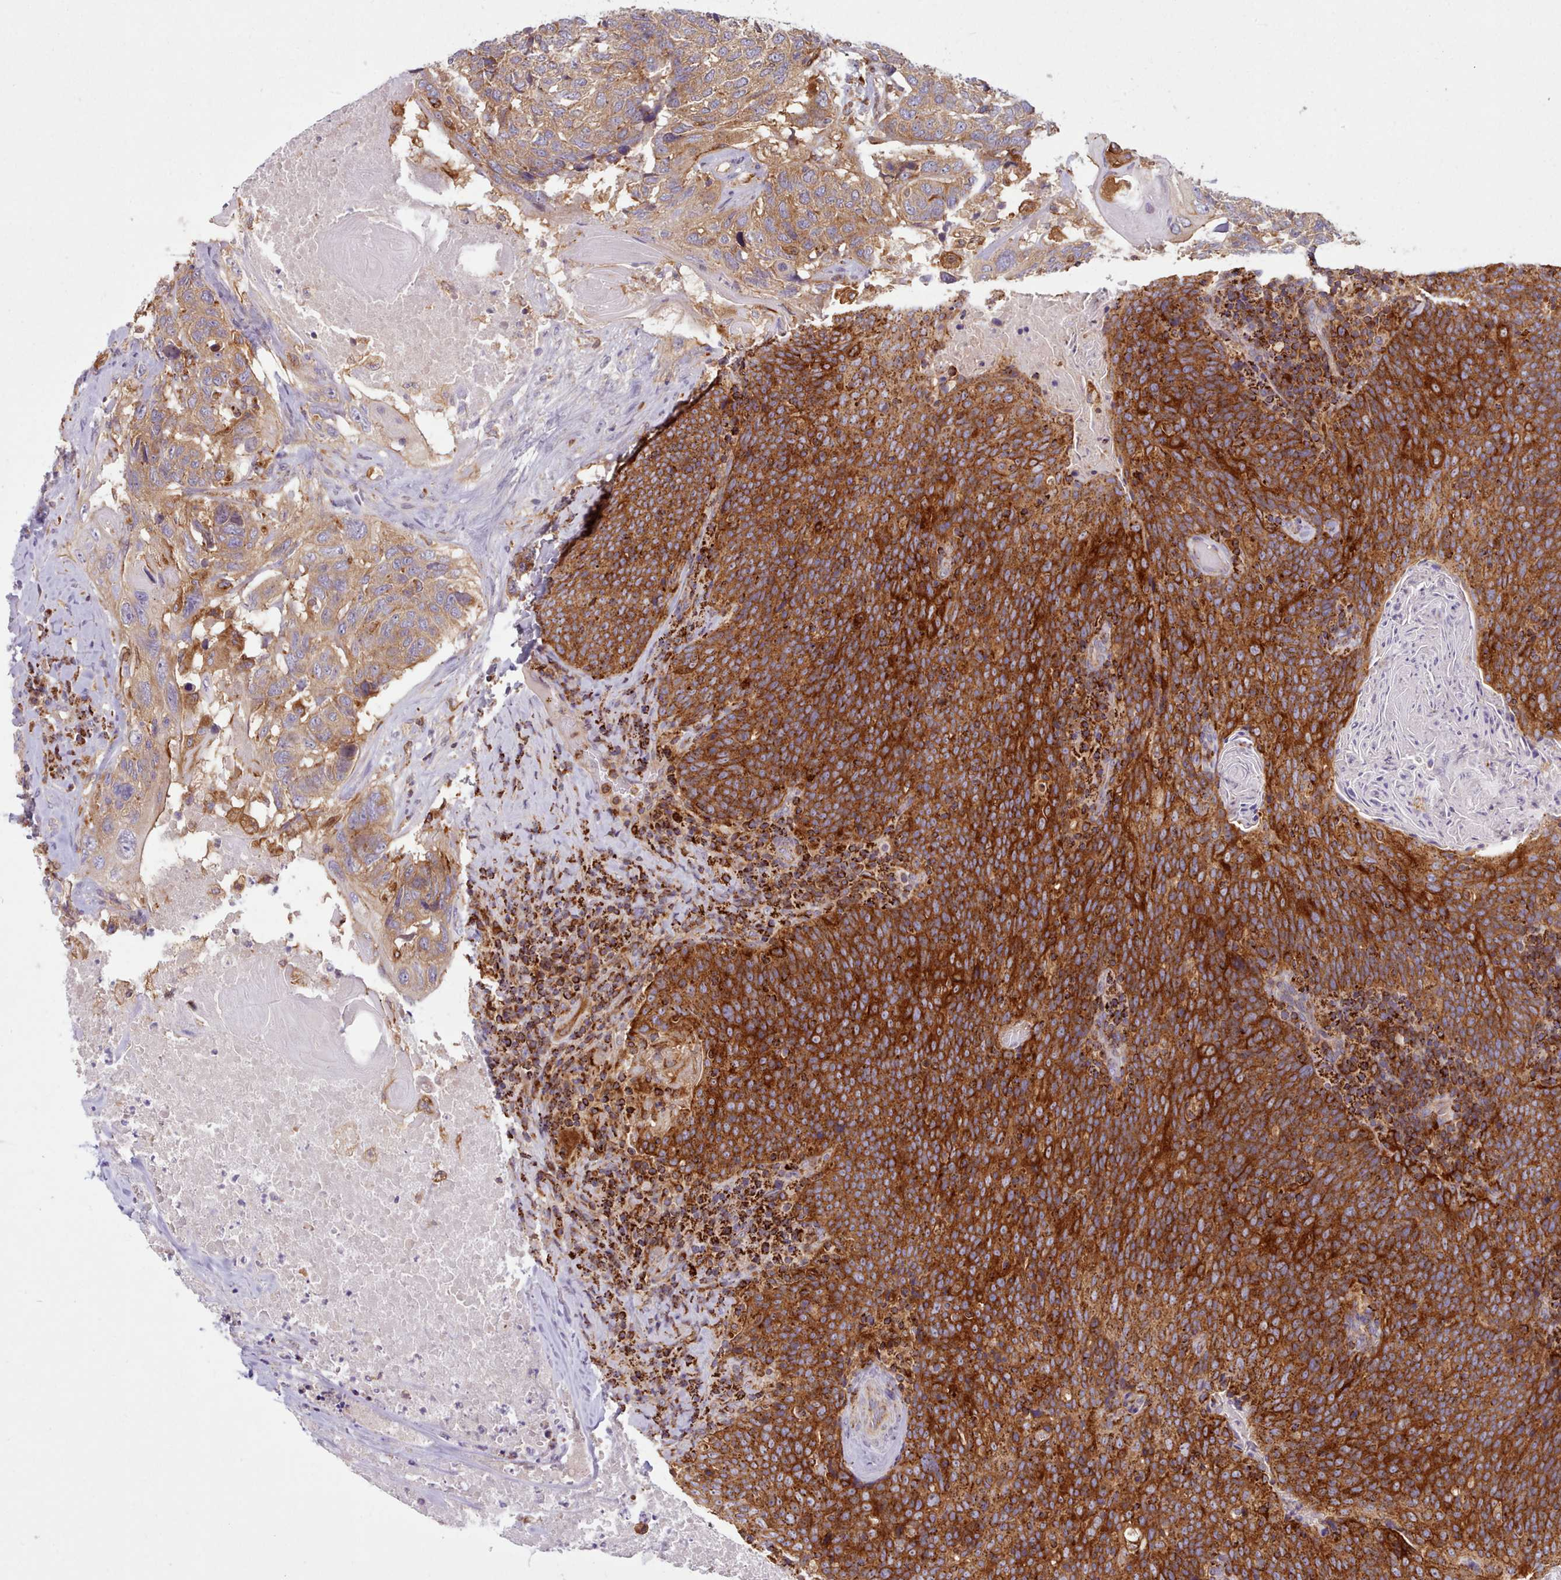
{"staining": {"intensity": "strong", "quantity": ">75%", "location": "cytoplasmic/membranous"}, "tissue": "head and neck cancer", "cell_type": "Tumor cells", "image_type": "cancer", "snomed": [{"axis": "morphology", "description": "Squamous cell carcinoma, NOS"}, {"axis": "morphology", "description": "Squamous cell carcinoma, metastatic, NOS"}, {"axis": "topography", "description": "Lymph node"}, {"axis": "topography", "description": "Head-Neck"}], "caption": "IHC staining of head and neck squamous cell carcinoma, which demonstrates high levels of strong cytoplasmic/membranous positivity in about >75% of tumor cells indicating strong cytoplasmic/membranous protein staining. The staining was performed using DAB (3,3'-diaminobenzidine) (brown) for protein detection and nuclei were counterstained in hematoxylin (blue).", "gene": "CRYBG1", "patient": {"sex": "male", "age": 62}}